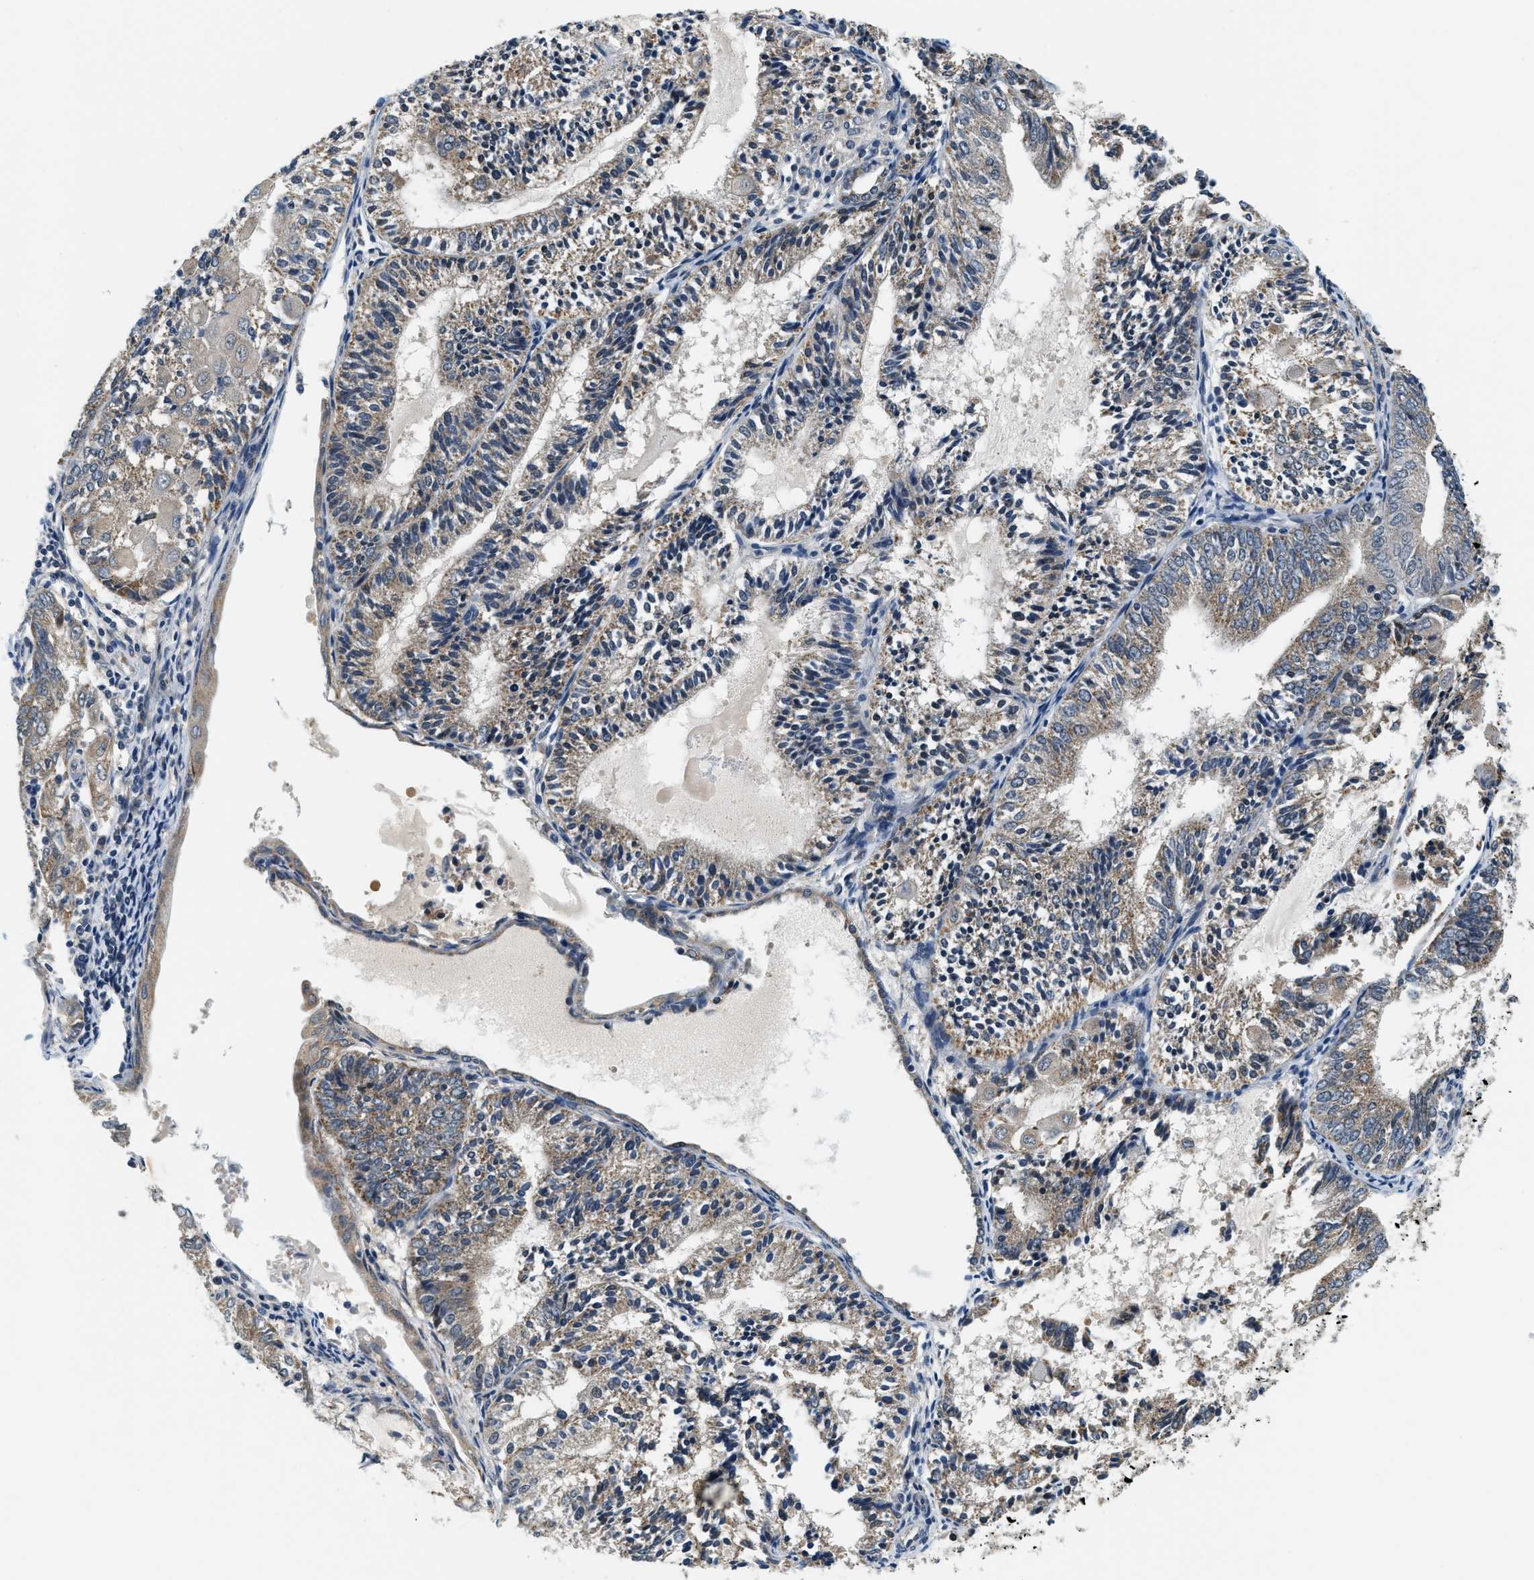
{"staining": {"intensity": "weak", "quantity": ">75%", "location": "cytoplasmic/membranous"}, "tissue": "endometrial cancer", "cell_type": "Tumor cells", "image_type": "cancer", "snomed": [{"axis": "morphology", "description": "Adenocarcinoma, NOS"}, {"axis": "topography", "description": "Endometrium"}], "caption": "High-power microscopy captured an IHC image of endometrial cancer, revealing weak cytoplasmic/membranous positivity in approximately >75% of tumor cells. The staining was performed using DAB (3,3'-diaminobenzidine) to visualize the protein expression in brown, while the nuclei were stained in blue with hematoxylin (Magnification: 20x).", "gene": "YAE1", "patient": {"sex": "female", "age": 81}}